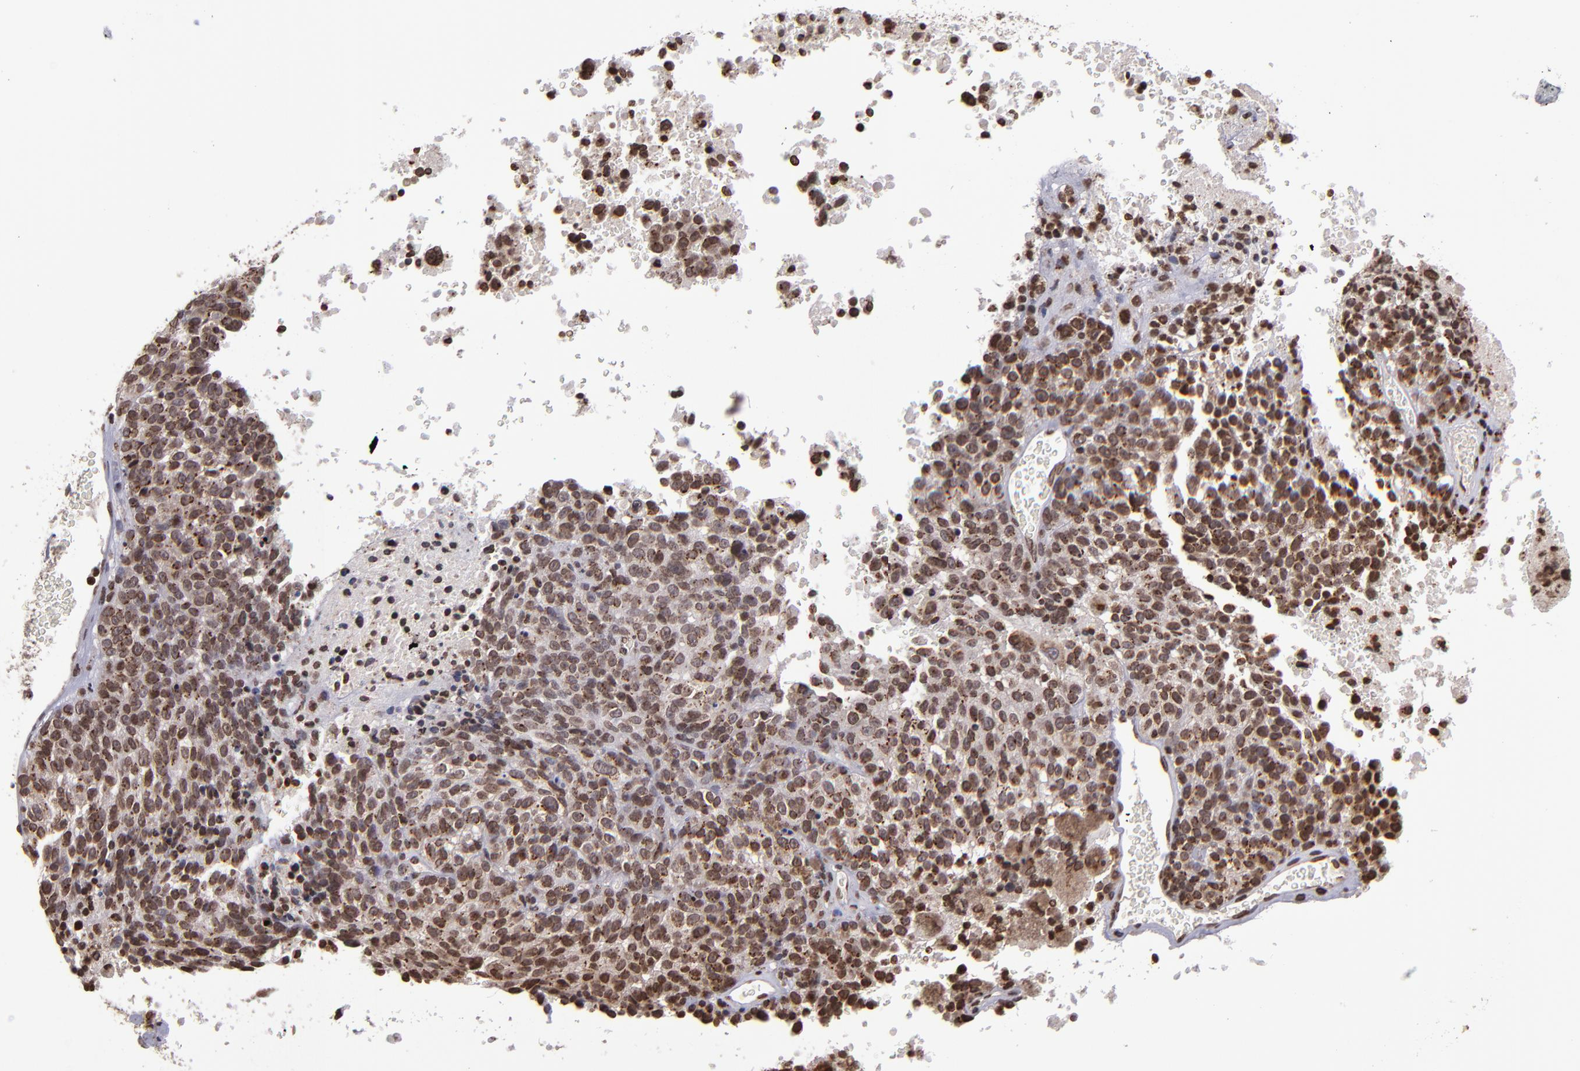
{"staining": {"intensity": "strong", "quantity": ">75%", "location": "cytoplasmic/membranous,nuclear"}, "tissue": "melanoma", "cell_type": "Tumor cells", "image_type": "cancer", "snomed": [{"axis": "morphology", "description": "Malignant melanoma, Metastatic site"}, {"axis": "topography", "description": "Cerebral cortex"}], "caption": "Protein expression analysis of melanoma reveals strong cytoplasmic/membranous and nuclear expression in approximately >75% of tumor cells.", "gene": "CSDC2", "patient": {"sex": "female", "age": 52}}